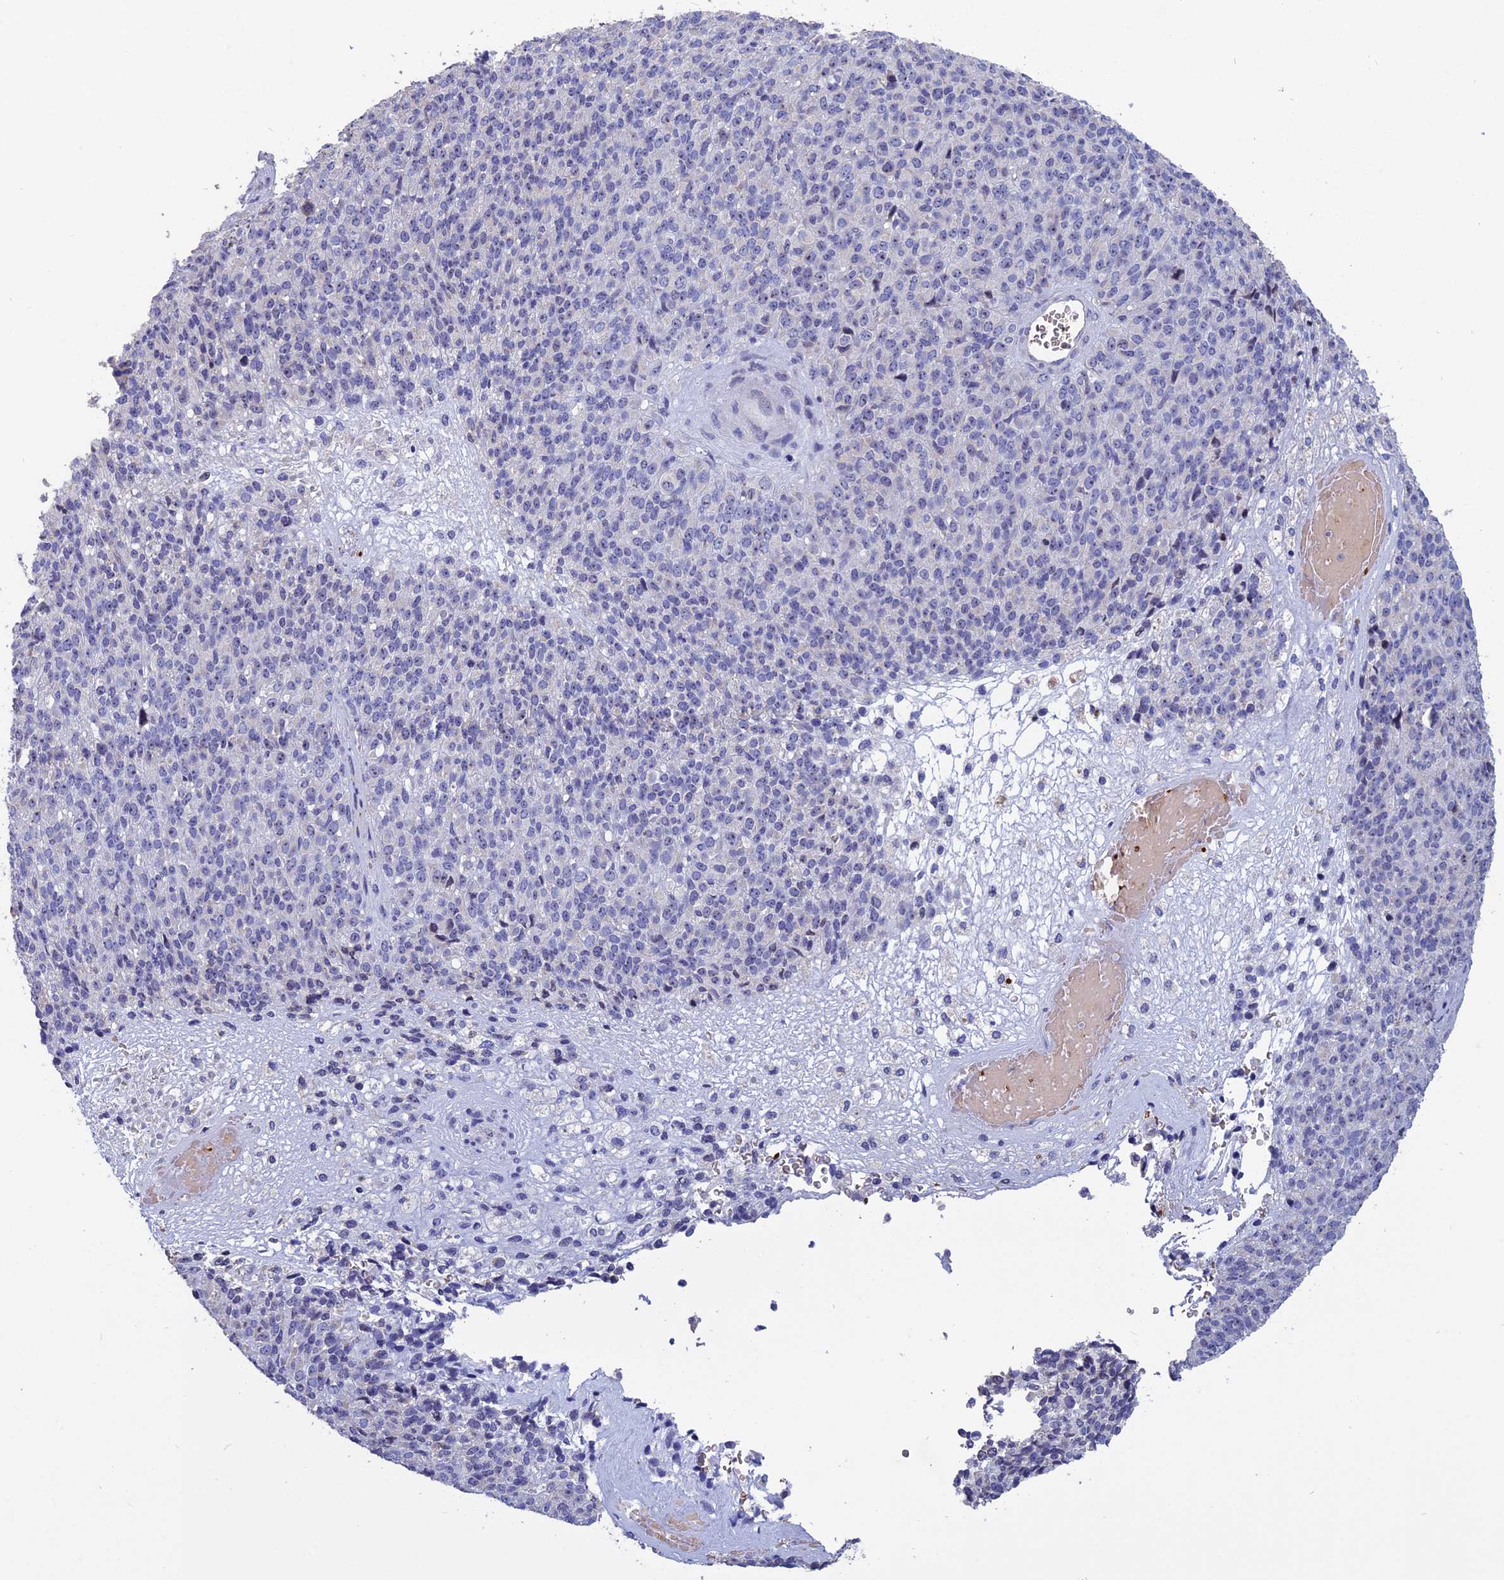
{"staining": {"intensity": "negative", "quantity": "none", "location": "none"}, "tissue": "melanoma", "cell_type": "Tumor cells", "image_type": "cancer", "snomed": [{"axis": "morphology", "description": "Malignant melanoma, Metastatic site"}, {"axis": "topography", "description": "Brain"}], "caption": "IHC of melanoma demonstrates no expression in tumor cells.", "gene": "KNOP1", "patient": {"sex": "female", "age": 56}}